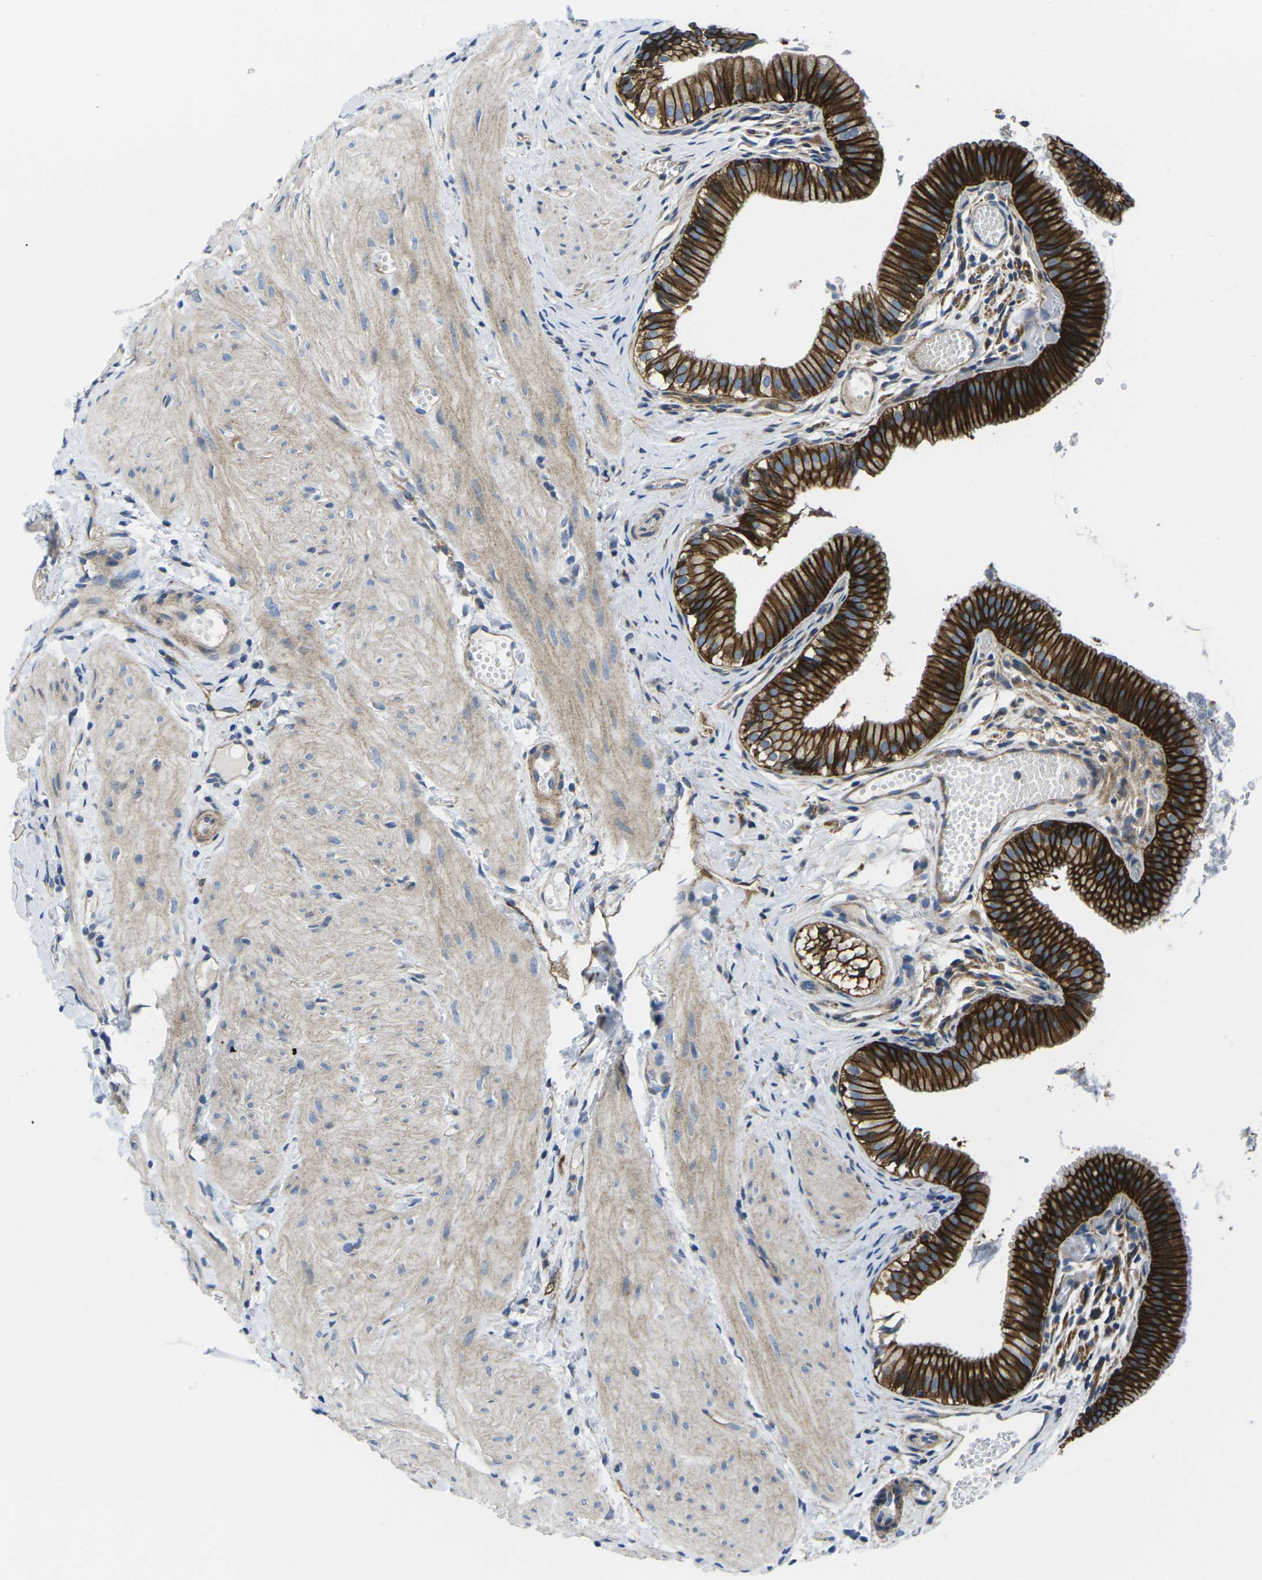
{"staining": {"intensity": "strong", "quantity": ">75%", "location": "cytoplasmic/membranous"}, "tissue": "gallbladder", "cell_type": "Glandular cells", "image_type": "normal", "snomed": [{"axis": "morphology", "description": "Normal tissue, NOS"}, {"axis": "topography", "description": "Gallbladder"}], "caption": "Immunohistochemistry staining of normal gallbladder, which exhibits high levels of strong cytoplasmic/membranous expression in about >75% of glandular cells indicating strong cytoplasmic/membranous protein positivity. The staining was performed using DAB (brown) for protein detection and nuclei were counterstained in hematoxylin (blue).", "gene": "DLG1", "patient": {"sex": "female", "age": 26}}